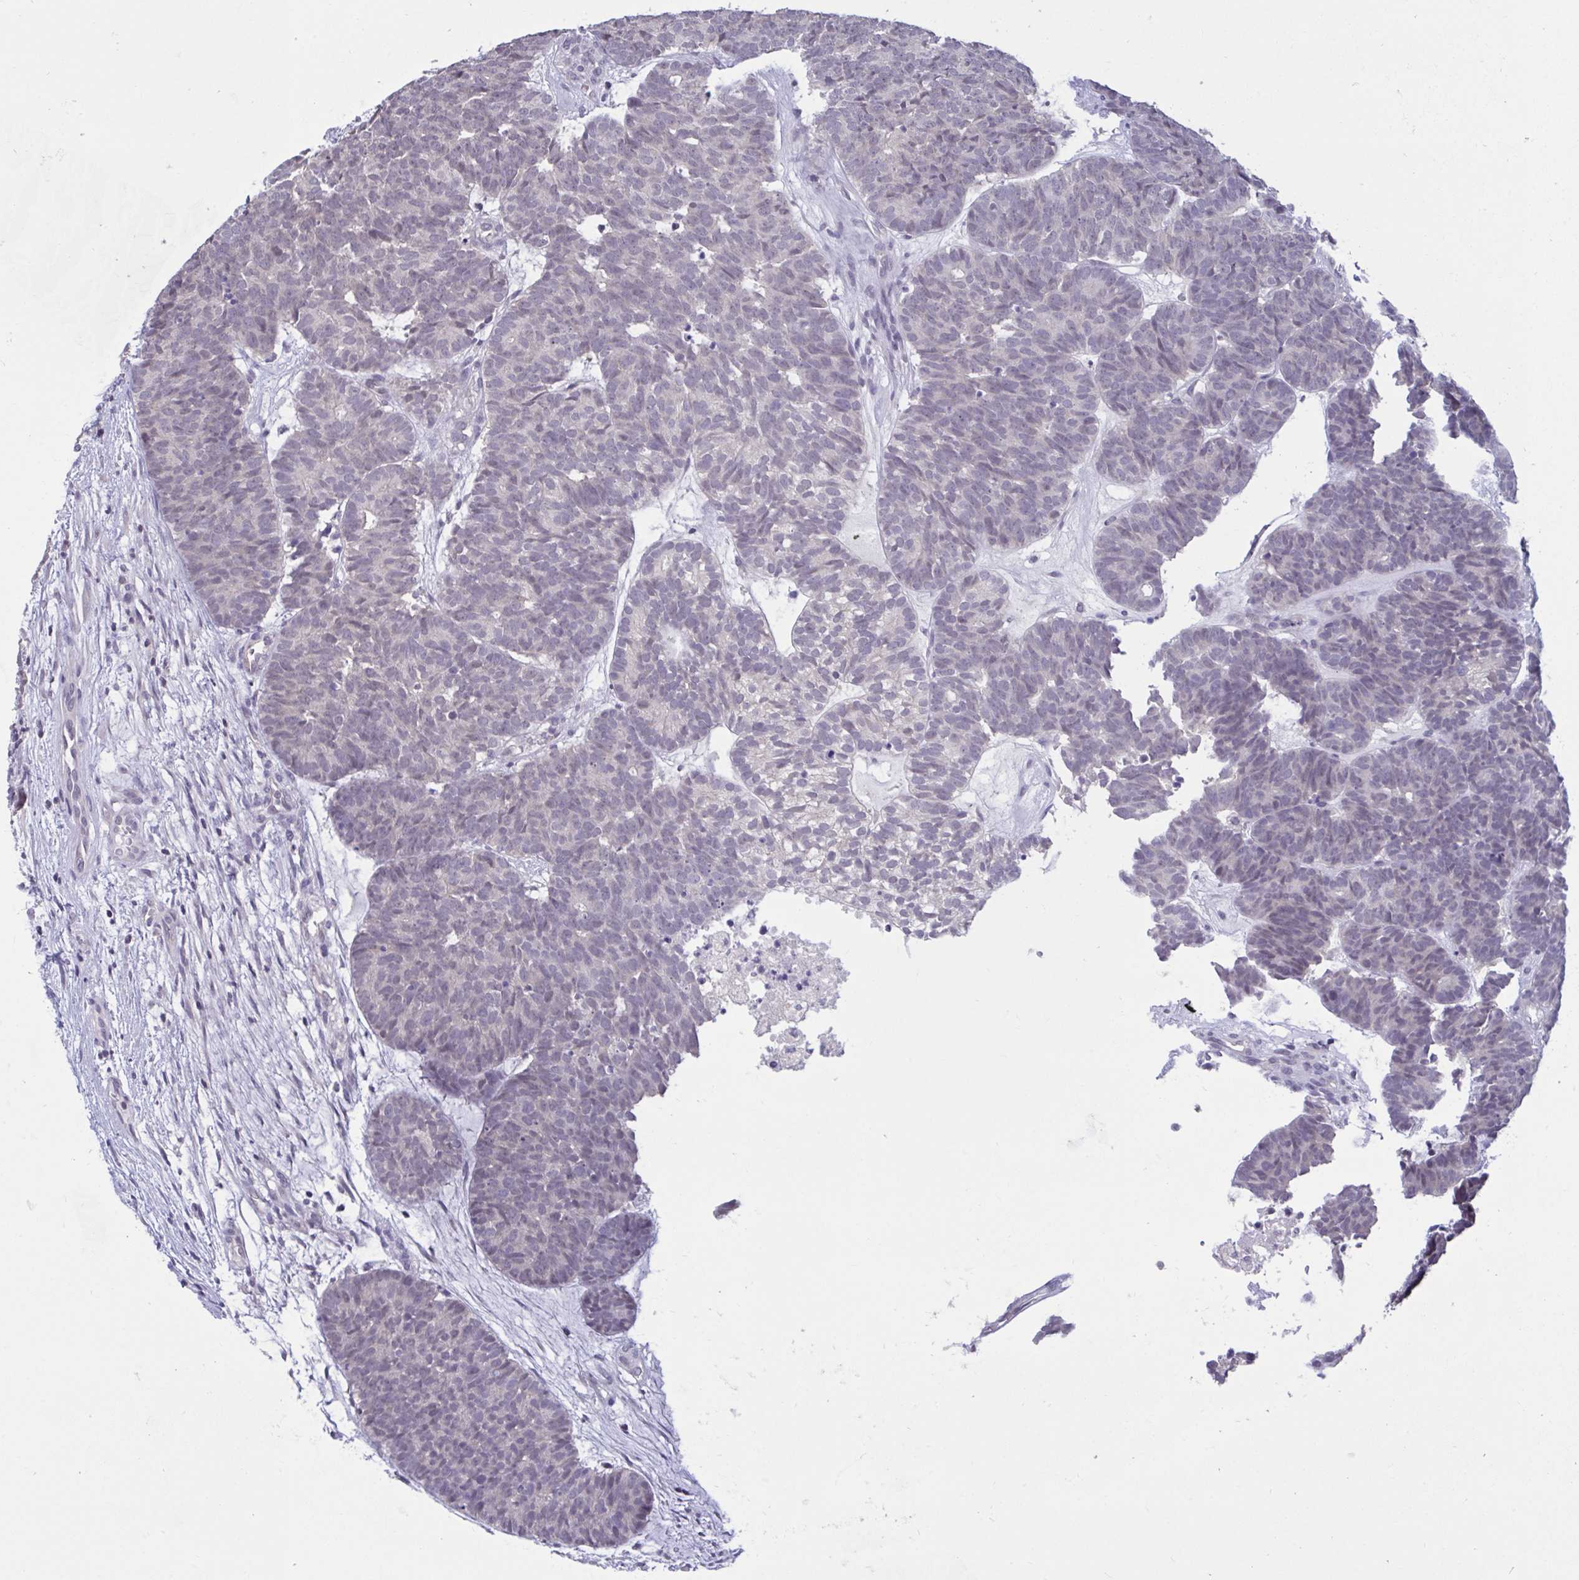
{"staining": {"intensity": "negative", "quantity": "none", "location": "none"}, "tissue": "head and neck cancer", "cell_type": "Tumor cells", "image_type": "cancer", "snomed": [{"axis": "morphology", "description": "Adenocarcinoma, NOS"}, {"axis": "topography", "description": "Head-Neck"}], "caption": "High power microscopy histopathology image of an IHC micrograph of head and neck cancer, revealing no significant expression in tumor cells.", "gene": "ARPP19", "patient": {"sex": "female", "age": 81}}